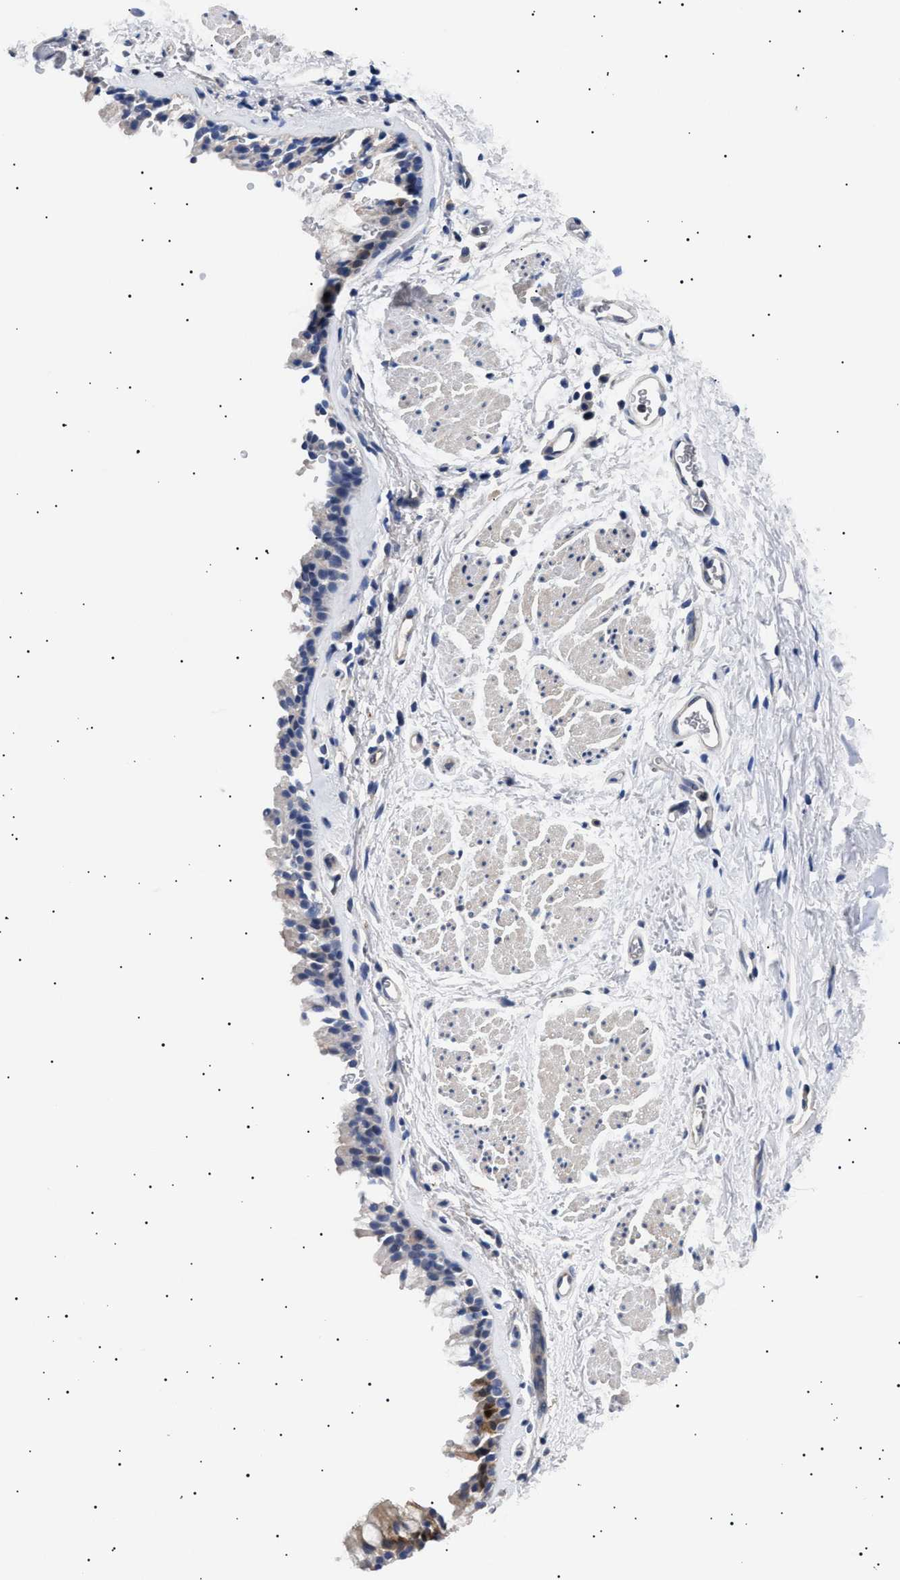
{"staining": {"intensity": "moderate", "quantity": "<25%", "location": "cytoplasmic/membranous"}, "tissue": "bronchus", "cell_type": "Respiratory epithelial cells", "image_type": "normal", "snomed": [{"axis": "morphology", "description": "Normal tissue, NOS"}, {"axis": "topography", "description": "Cartilage tissue"}, {"axis": "topography", "description": "Bronchus"}], "caption": "Moderate cytoplasmic/membranous expression for a protein is seen in about <25% of respiratory epithelial cells of normal bronchus using IHC.", "gene": "HEMGN", "patient": {"sex": "female", "age": 53}}